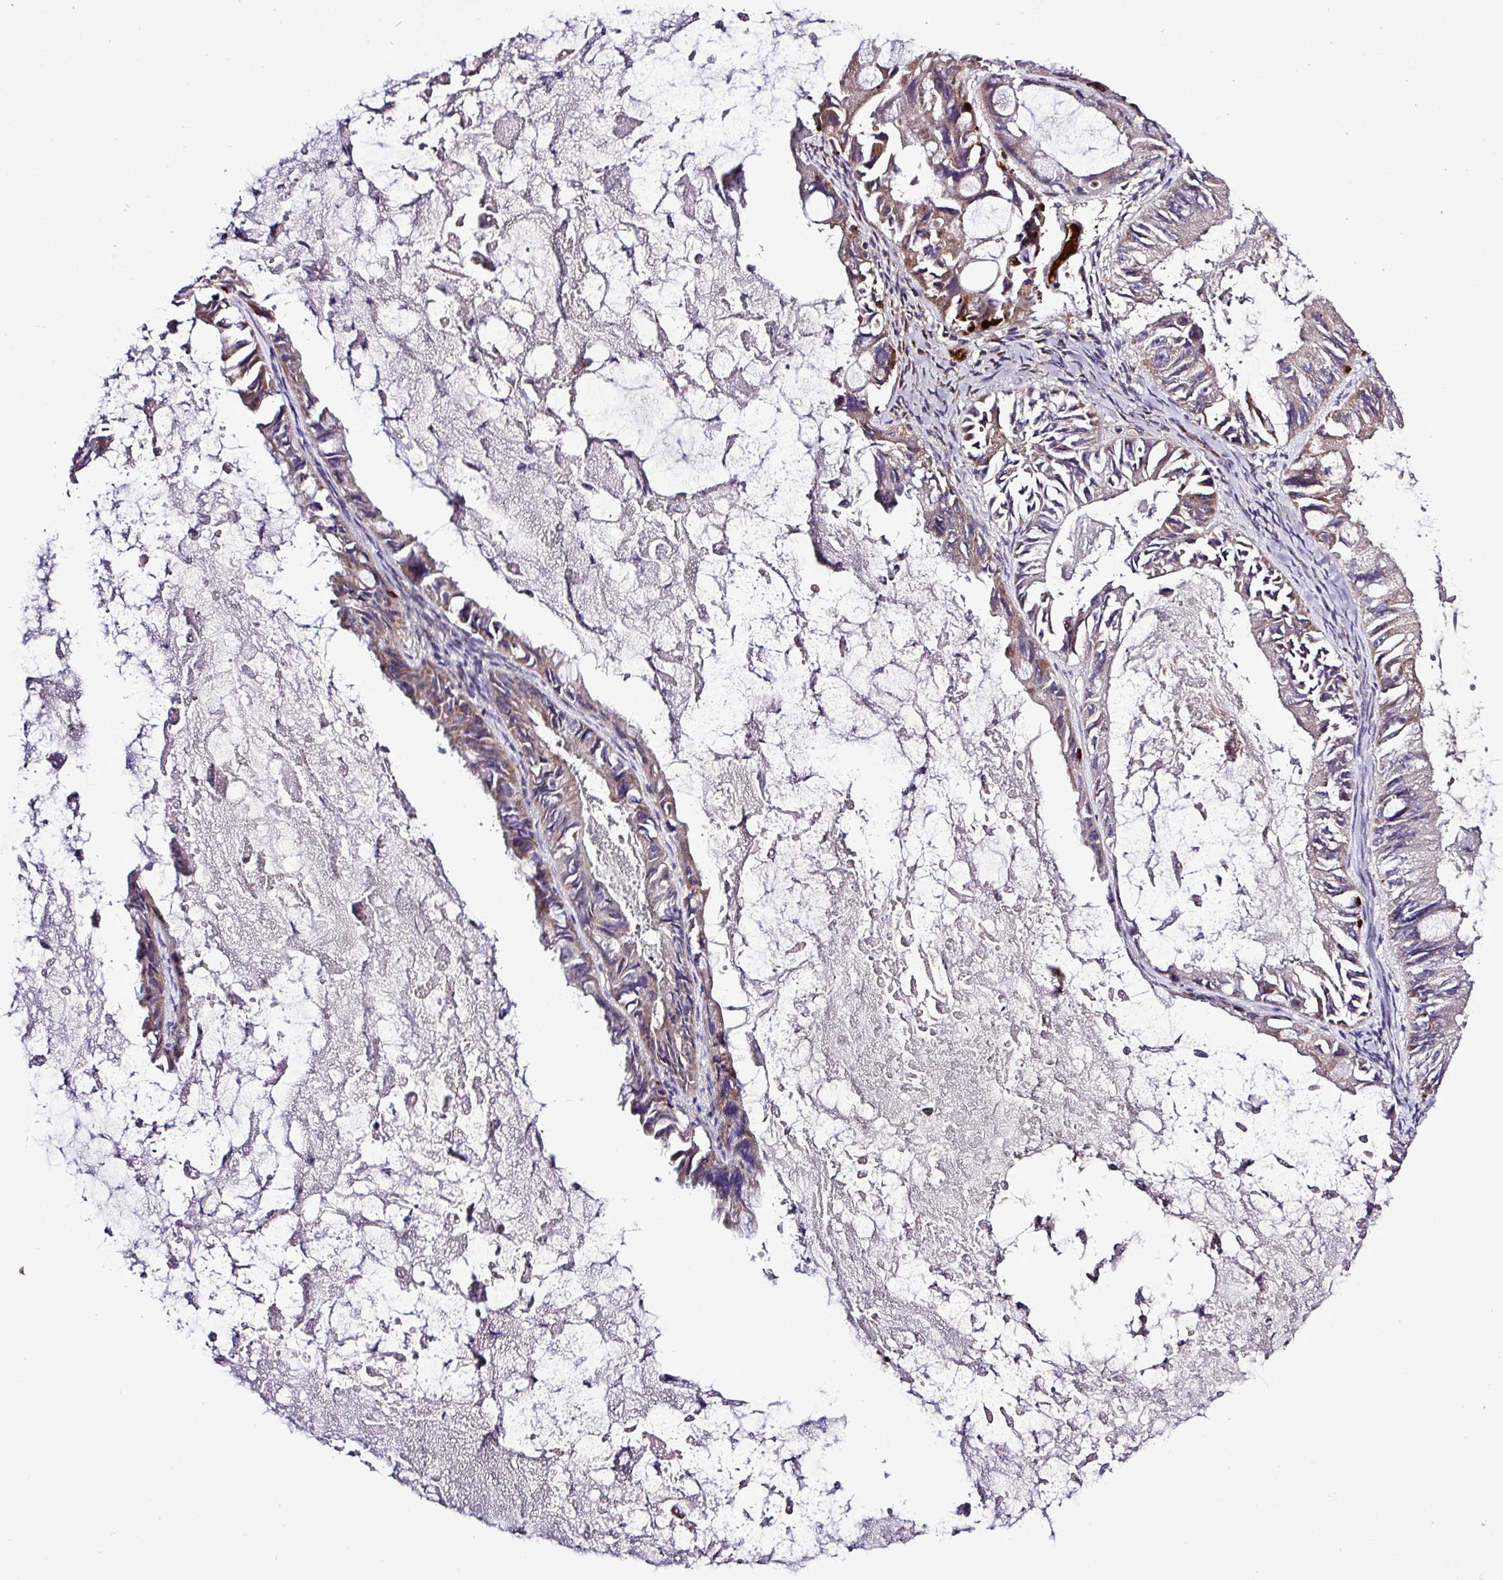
{"staining": {"intensity": "moderate", "quantity": "<25%", "location": "cytoplasmic/membranous"}, "tissue": "ovarian cancer", "cell_type": "Tumor cells", "image_type": "cancer", "snomed": [{"axis": "morphology", "description": "Cystadenocarcinoma, mucinous, NOS"}, {"axis": "topography", "description": "Ovary"}], "caption": "Immunohistochemistry (IHC) (DAB (3,3'-diaminobenzidine)) staining of ovarian cancer (mucinous cystadenocarcinoma) demonstrates moderate cytoplasmic/membranous protein positivity in about <25% of tumor cells. (DAB (3,3'-diaminobenzidine) IHC, brown staining for protein, blue staining for nuclei).", "gene": "CWH43", "patient": {"sex": "female", "age": 61}}